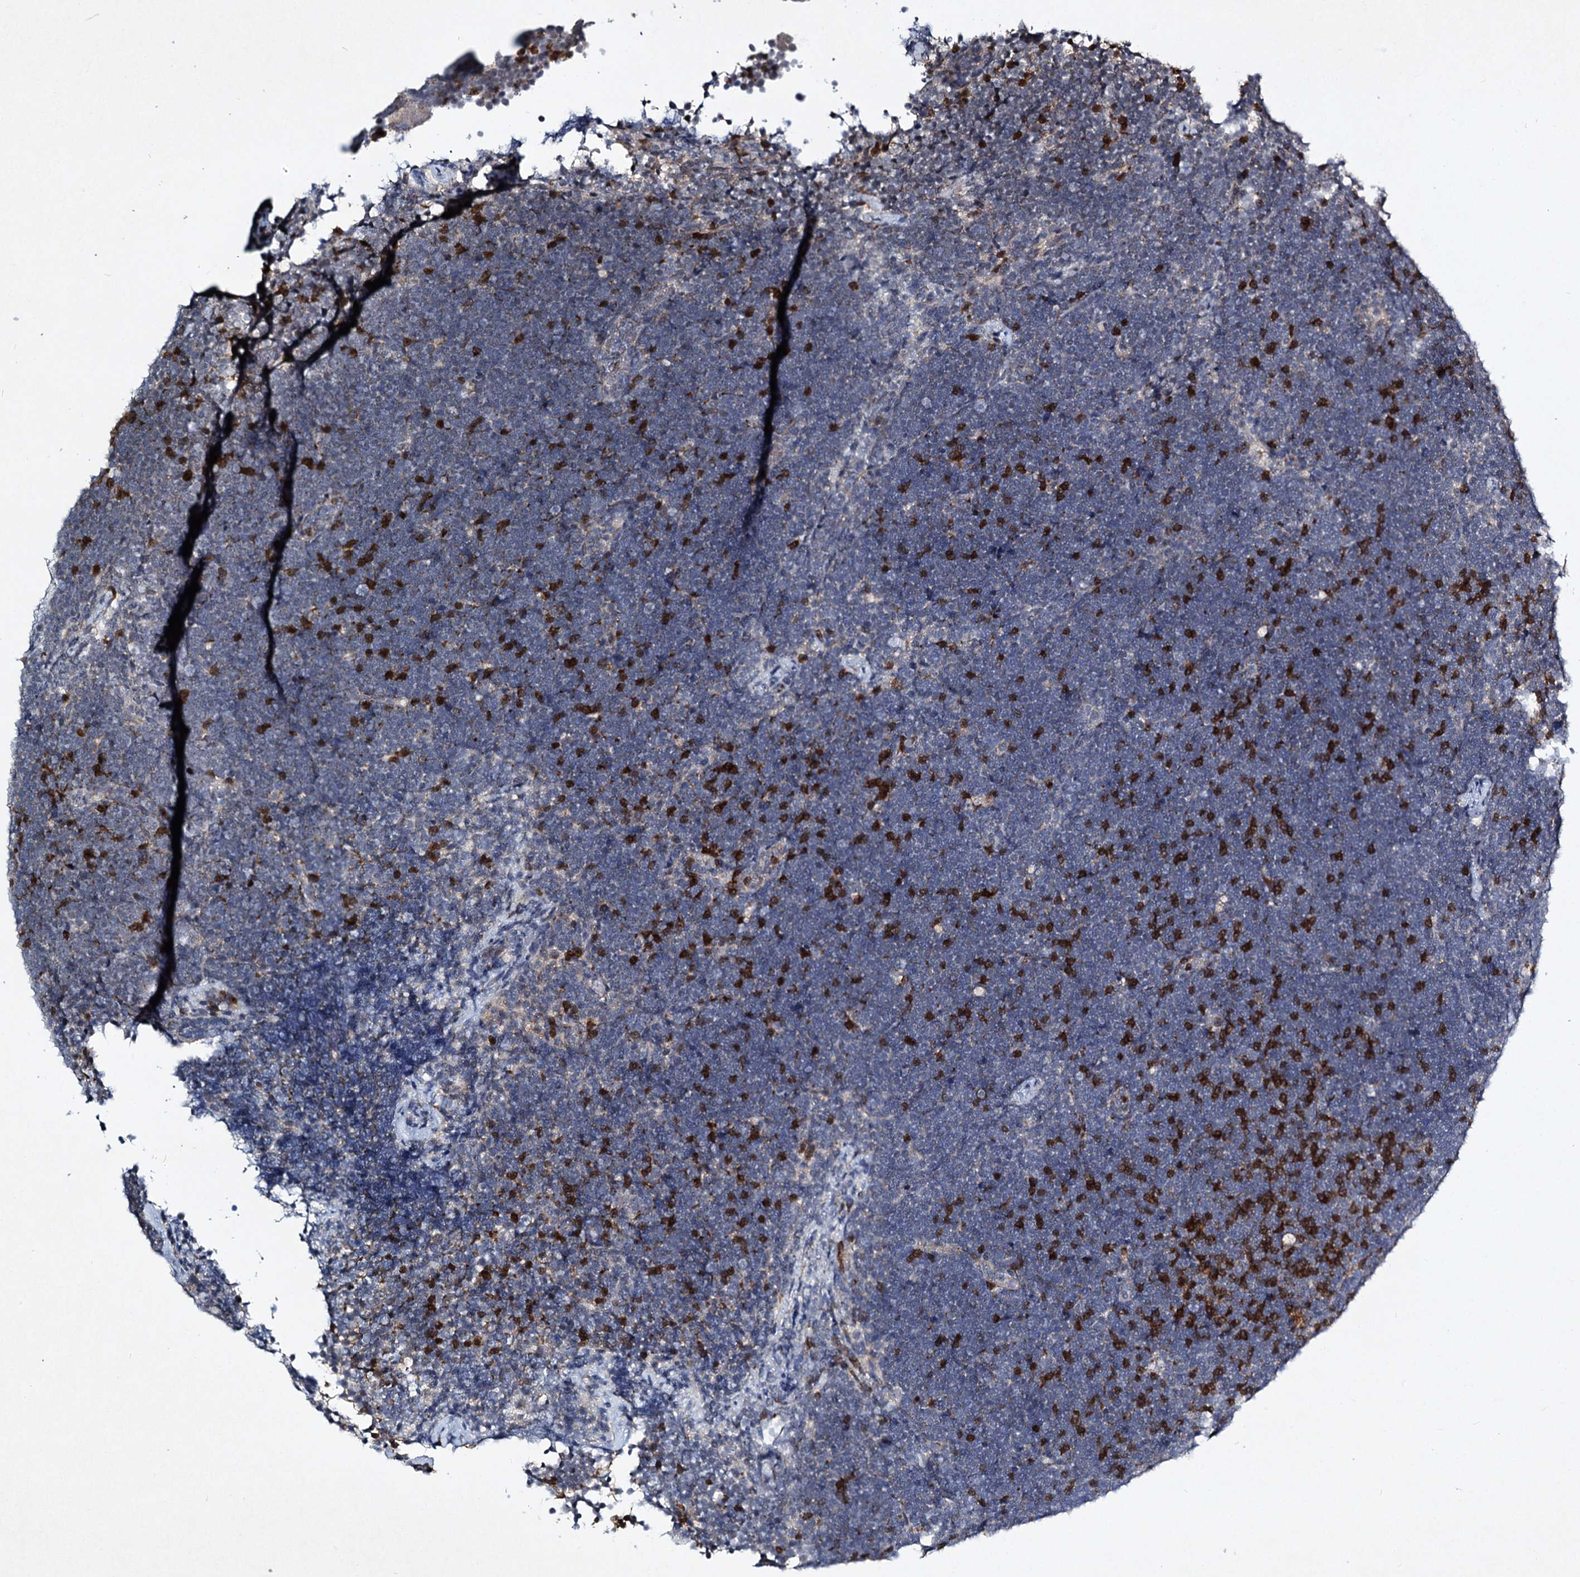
{"staining": {"intensity": "negative", "quantity": "none", "location": "none"}, "tissue": "lymphoma", "cell_type": "Tumor cells", "image_type": "cancer", "snomed": [{"axis": "morphology", "description": "Malignant lymphoma, non-Hodgkin's type, High grade"}, {"axis": "topography", "description": "Lymph node"}], "caption": "Immunohistochemical staining of high-grade malignant lymphoma, non-Hodgkin's type demonstrates no significant expression in tumor cells.", "gene": "STAP1", "patient": {"sex": "male", "age": 13}}